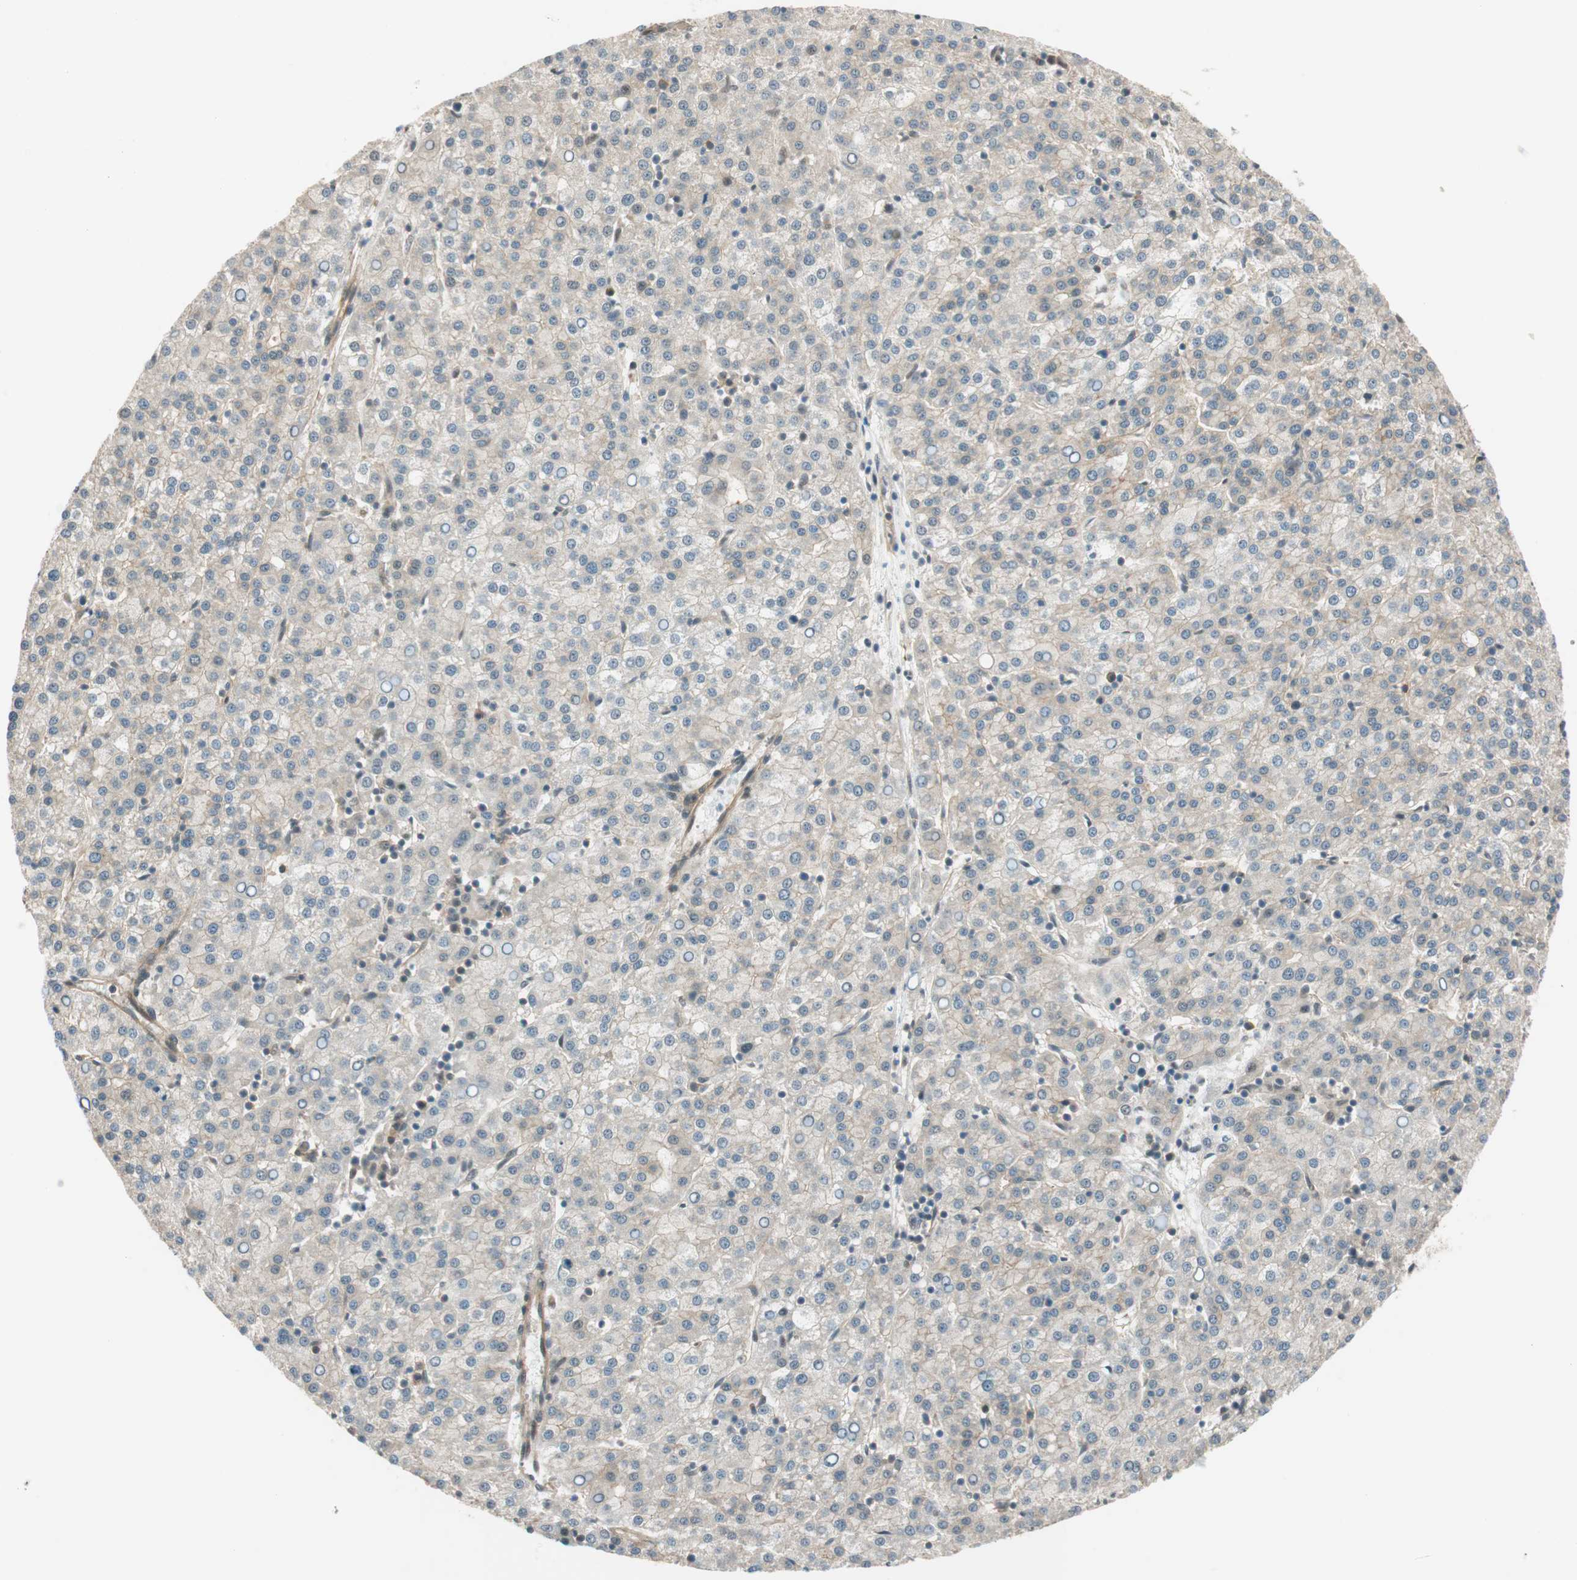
{"staining": {"intensity": "negative", "quantity": "none", "location": "none"}, "tissue": "liver cancer", "cell_type": "Tumor cells", "image_type": "cancer", "snomed": [{"axis": "morphology", "description": "Carcinoma, Hepatocellular, NOS"}, {"axis": "topography", "description": "Liver"}], "caption": "This histopathology image is of liver hepatocellular carcinoma stained with immunohistochemistry to label a protein in brown with the nuclei are counter-stained blue. There is no expression in tumor cells.", "gene": "PSMD8", "patient": {"sex": "female", "age": 58}}